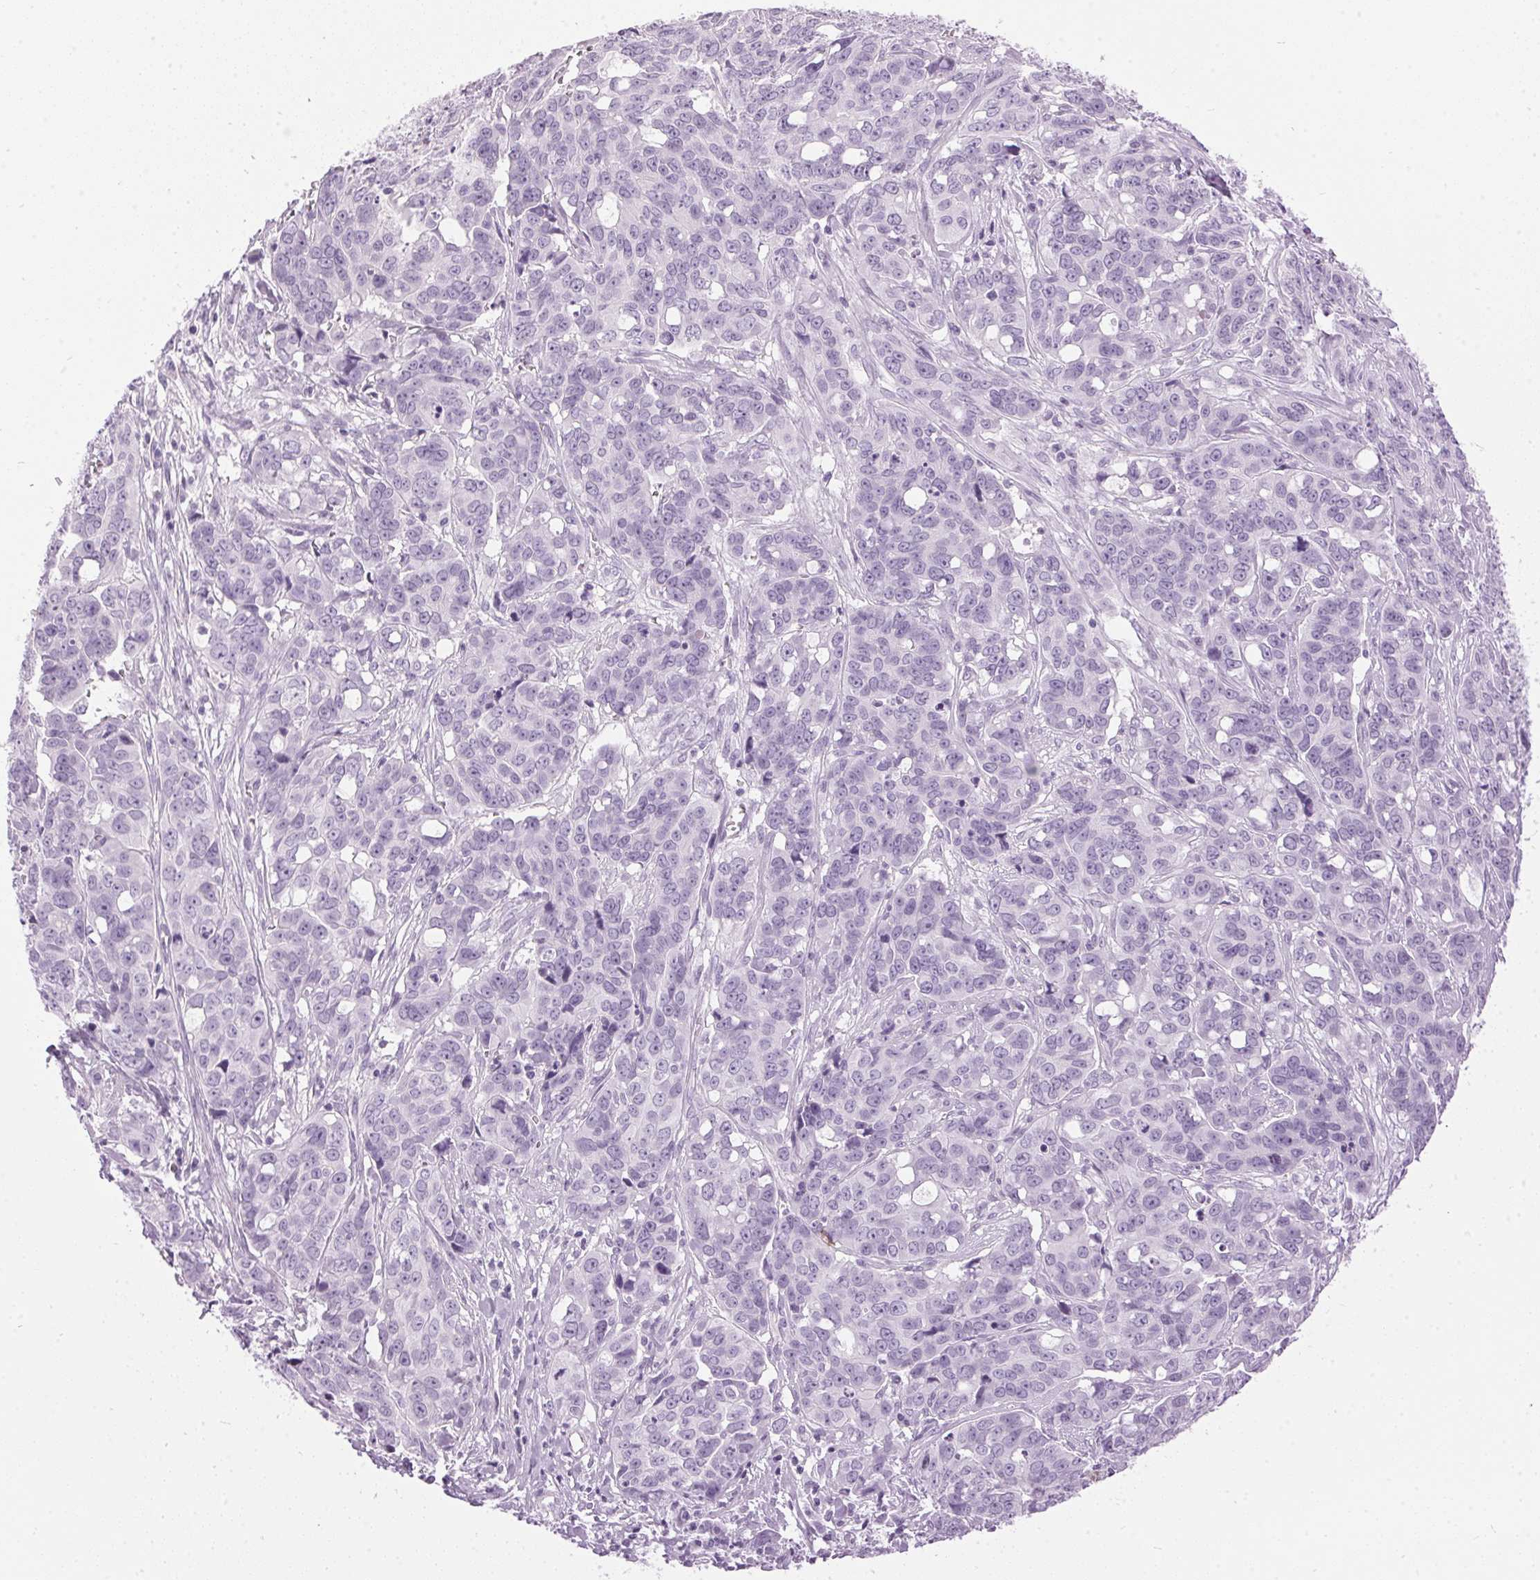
{"staining": {"intensity": "negative", "quantity": "none", "location": "none"}, "tissue": "ovarian cancer", "cell_type": "Tumor cells", "image_type": "cancer", "snomed": [{"axis": "morphology", "description": "Carcinoma, endometroid"}, {"axis": "topography", "description": "Ovary"}], "caption": "Image shows no significant protein positivity in tumor cells of ovarian cancer (endometroid carcinoma).", "gene": "SP7", "patient": {"sex": "female", "age": 78}}